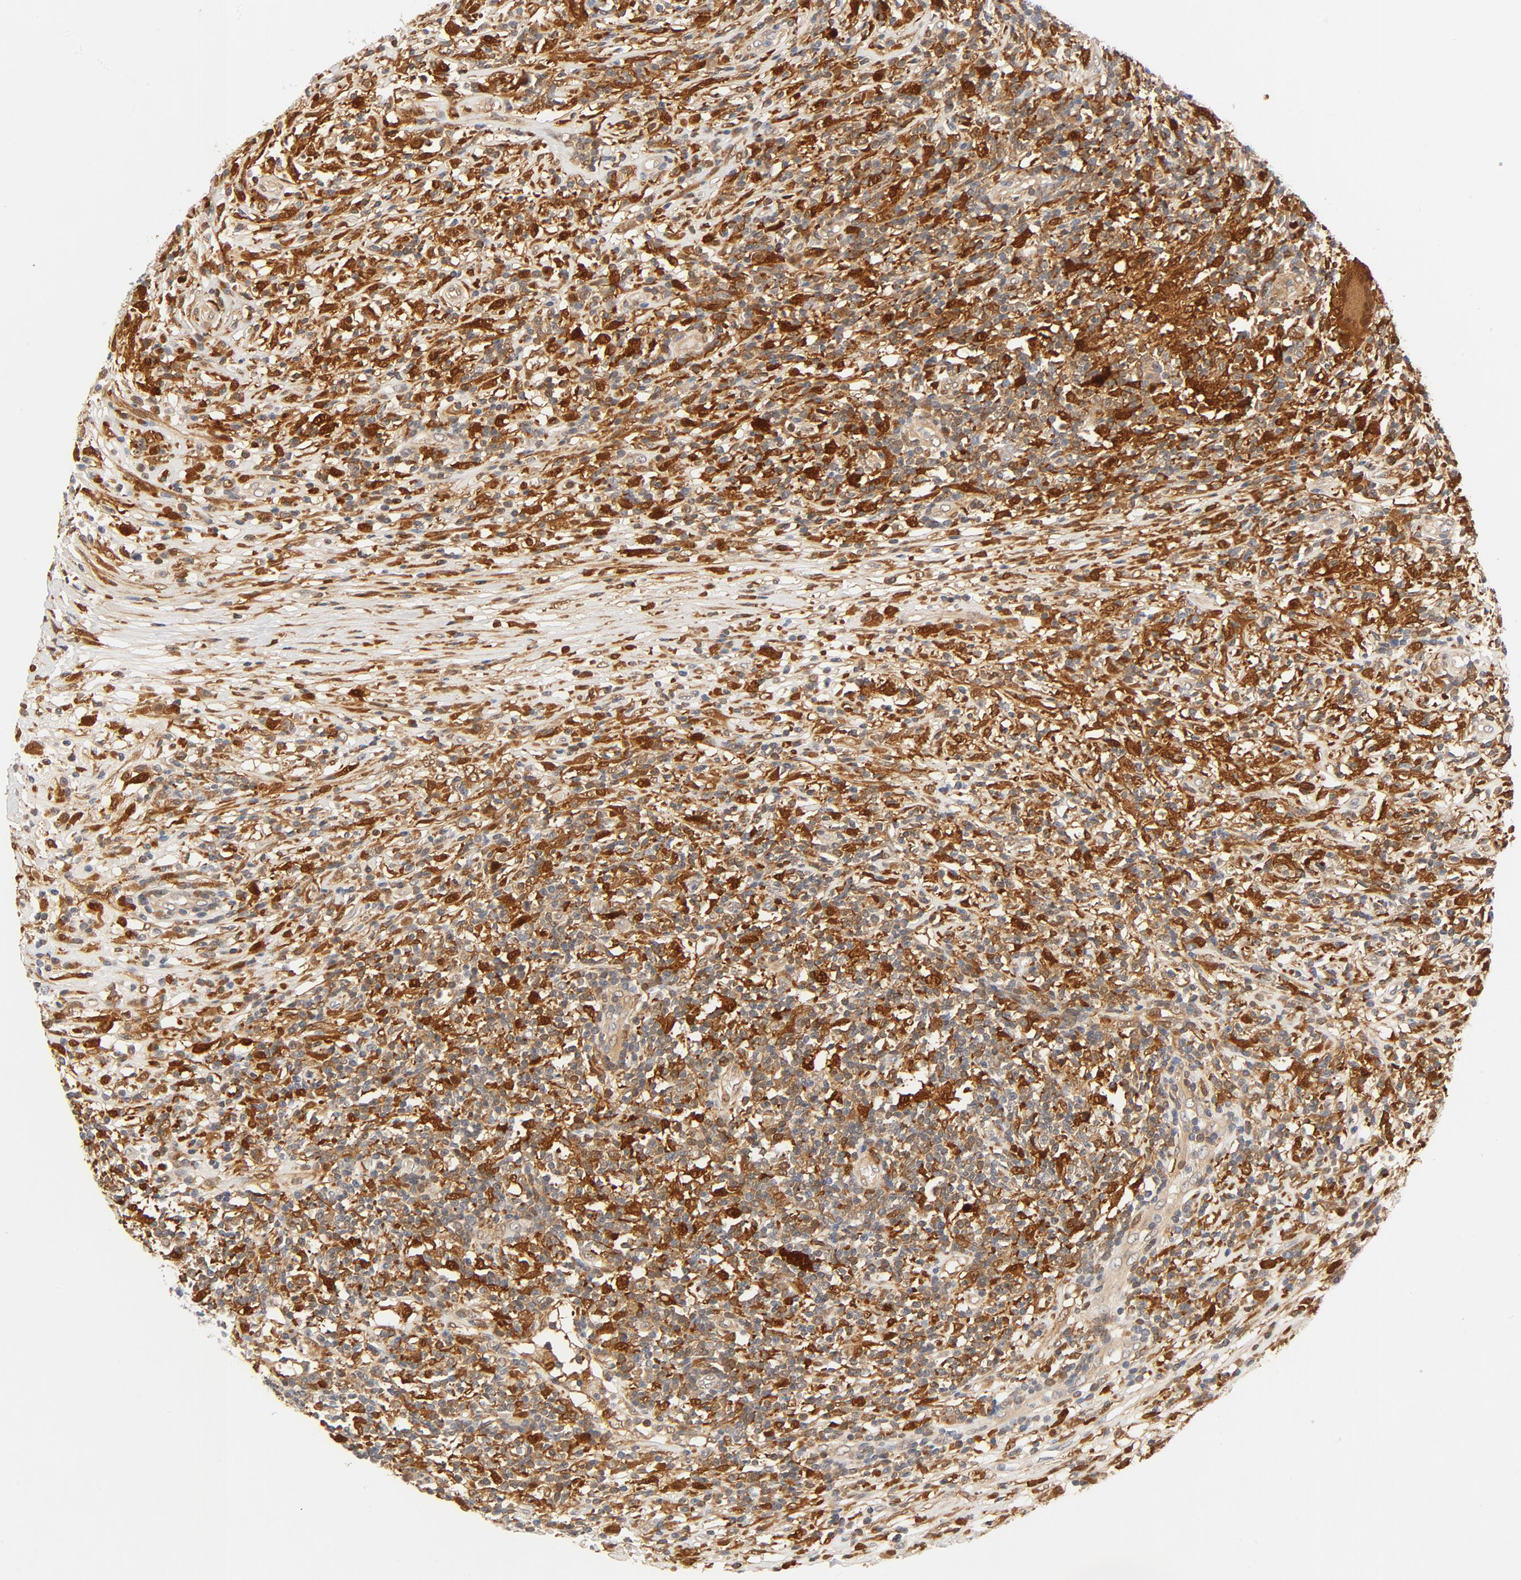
{"staining": {"intensity": "strong", "quantity": ">75%", "location": "cytoplasmic/membranous"}, "tissue": "lymphoma", "cell_type": "Tumor cells", "image_type": "cancer", "snomed": [{"axis": "morphology", "description": "Malignant lymphoma, non-Hodgkin's type, High grade"}, {"axis": "topography", "description": "Lymph node"}], "caption": "Lymphoma stained with DAB (3,3'-diaminobenzidine) IHC displays high levels of strong cytoplasmic/membranous positivity in about >75% of tumor cells. (Brightfield microscopy of DAB IHC at high magnification).", "gene": "STAT1", "patient": {"sex": "female", "age": 84}}